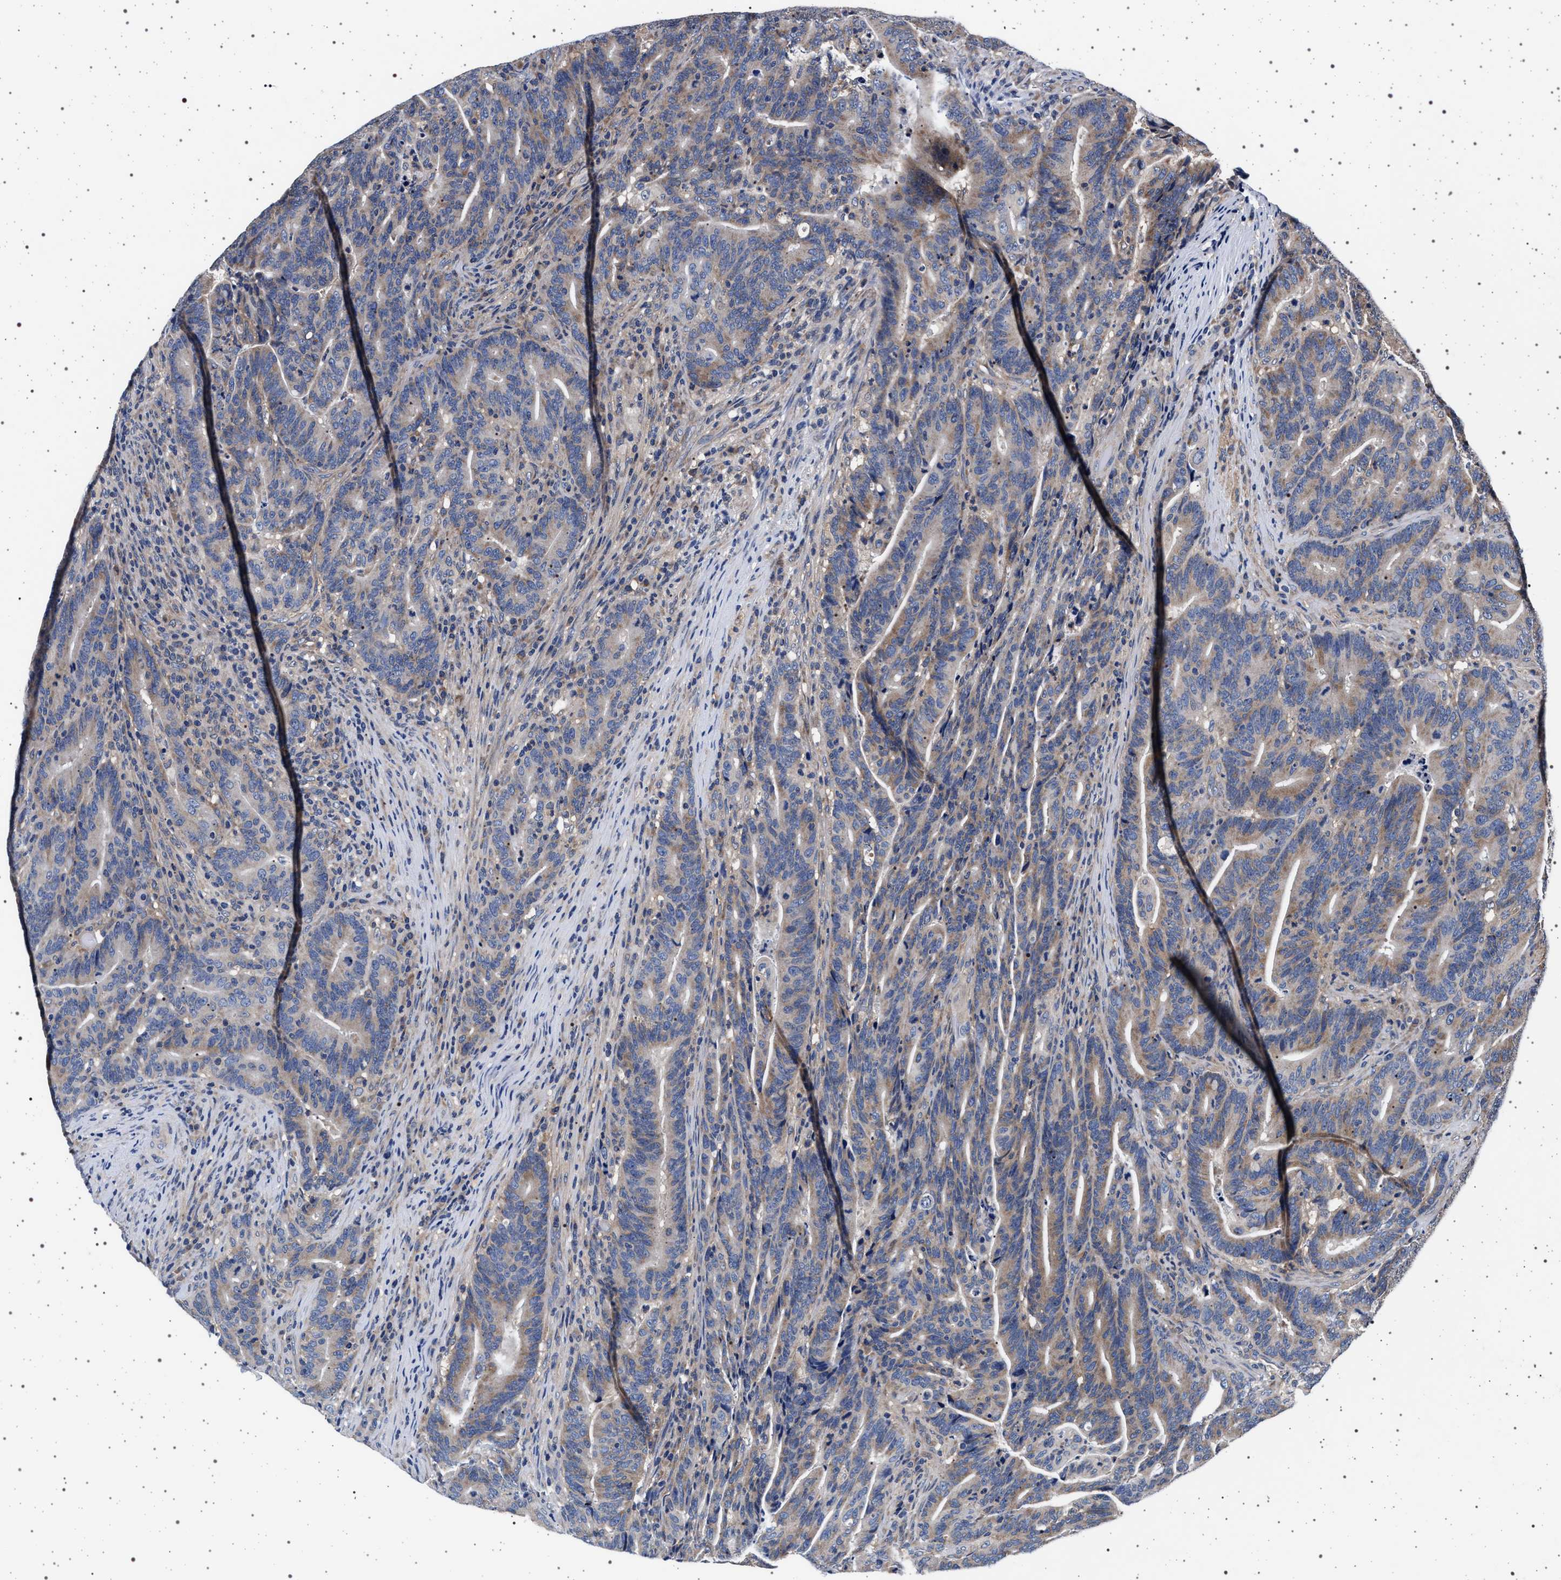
{"staining": {"intensity": "weak", "quantity": "25%-75%", "location": "cytoplasmic/membranous"}, "tissue": "colorectal cancer", "cell_type": "Tumor cells", "image_type": "cancer", "snomed": [{"axis": "morphology", "description": "Adenocarcinoma, NOS"}, {"axis": "topography", "description": "Colon"}], "caption": "Human colorectal cancer (adenocarcinoma) stained with a brown dye reveals weak cytoplasmic/membranous positive staining in about 25%-75% of tumor cells.", "gene": "MAP3K2", "patient": {"sex": "female", "age": 66}}